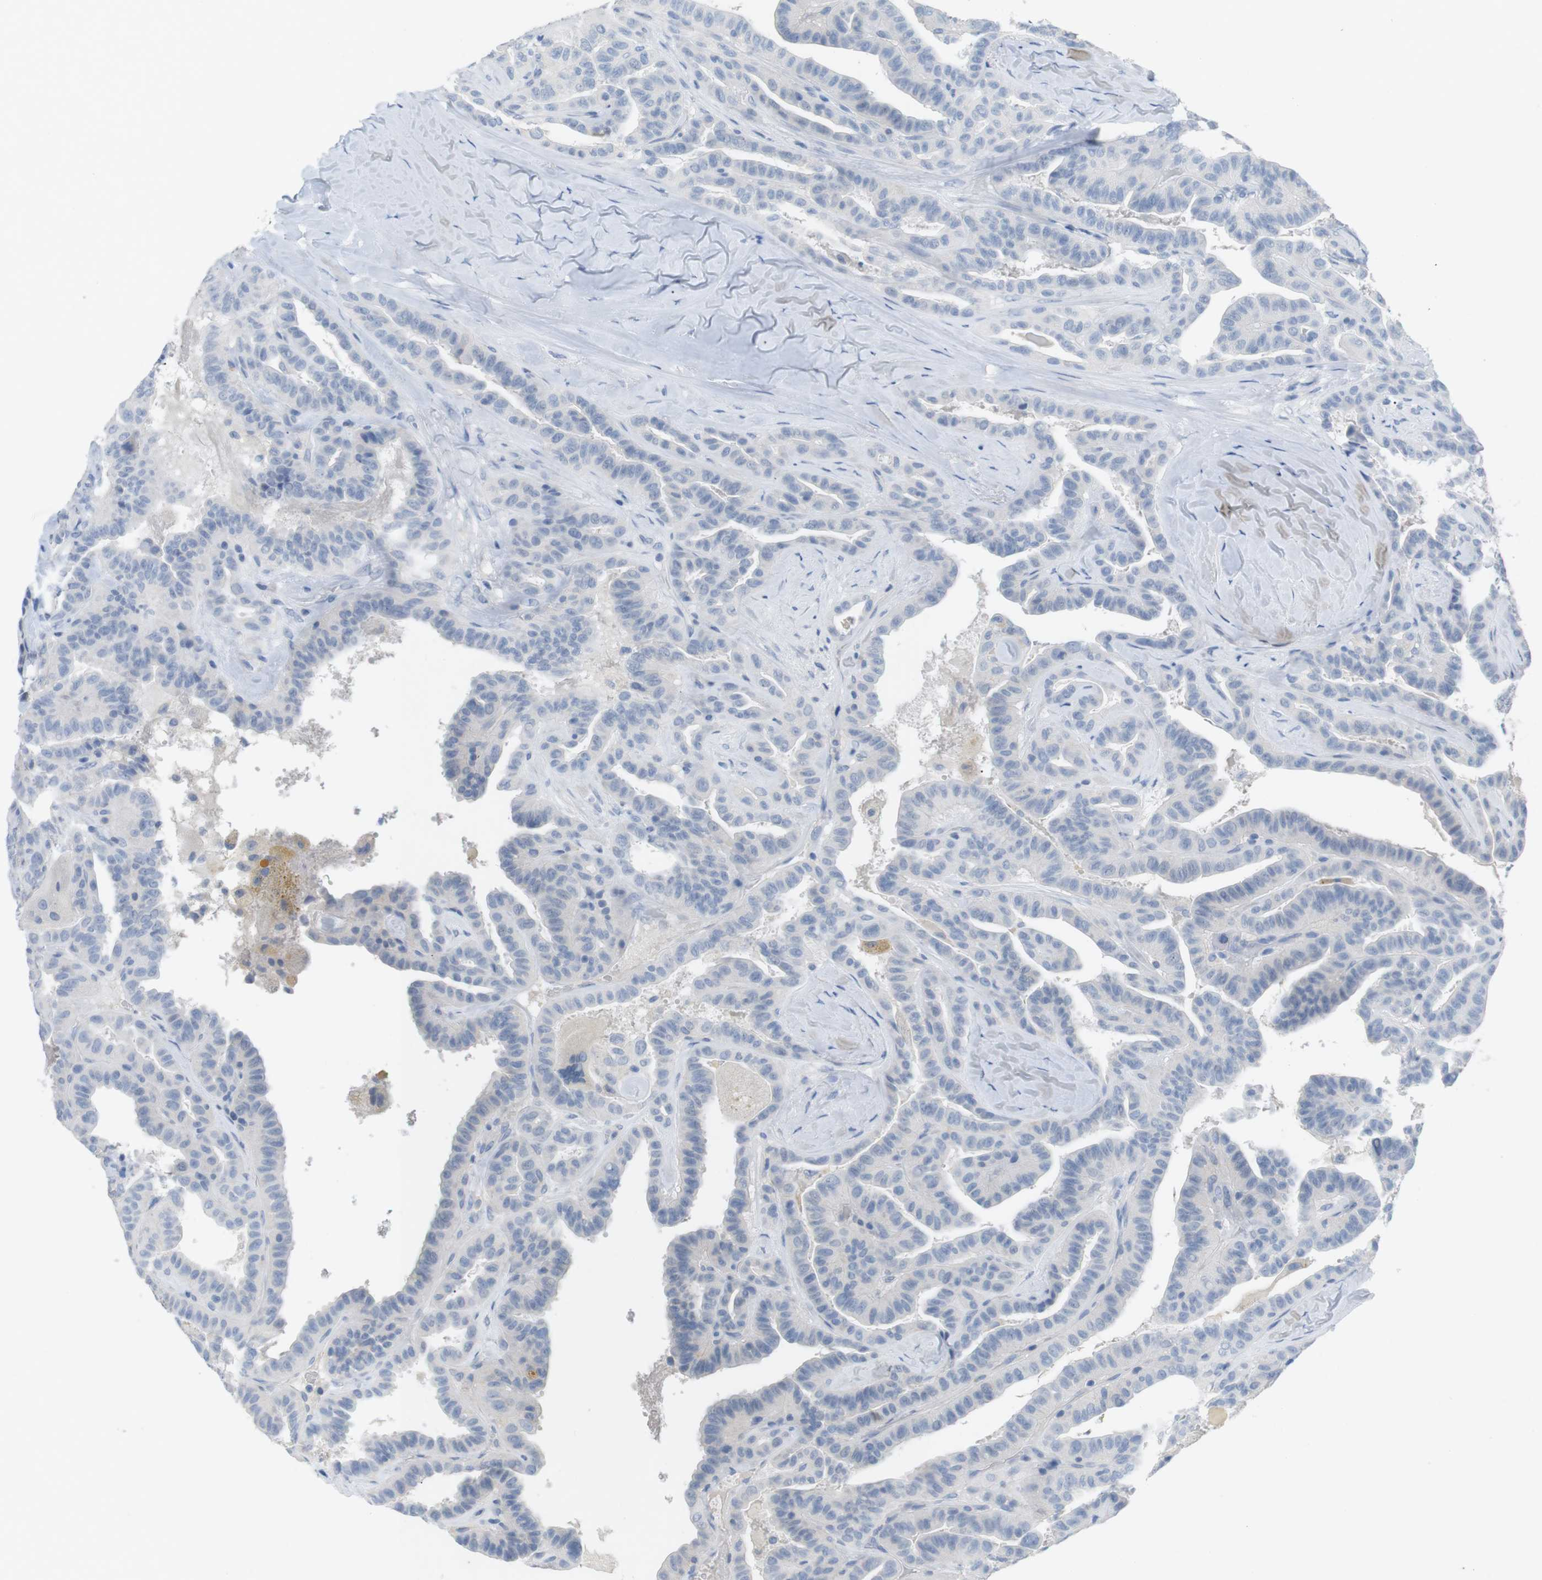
{"staining": {"intensity": "negative", "quantity": "none", "location": "none"}, "tissue": "thyroid cancer", "cell_type": "Tumor cells", "image_type": "cancer", "snomed": [{"axis": "morphology", "description": "Papillary adenocarcinoma, NOS"}, {"axis": "topography", "description": "Thyroid gland"}], "caption": "Immunohistochemistry micrograph of neoplastic tissue: human papillary adenocarcinoma (thyroid) stained with DAB (3,3'-diaminobenzidine) displays no significant protein staining in tumor cells.", "gene": "HBG2", "patient": {"sex": "male", "age": 77}}